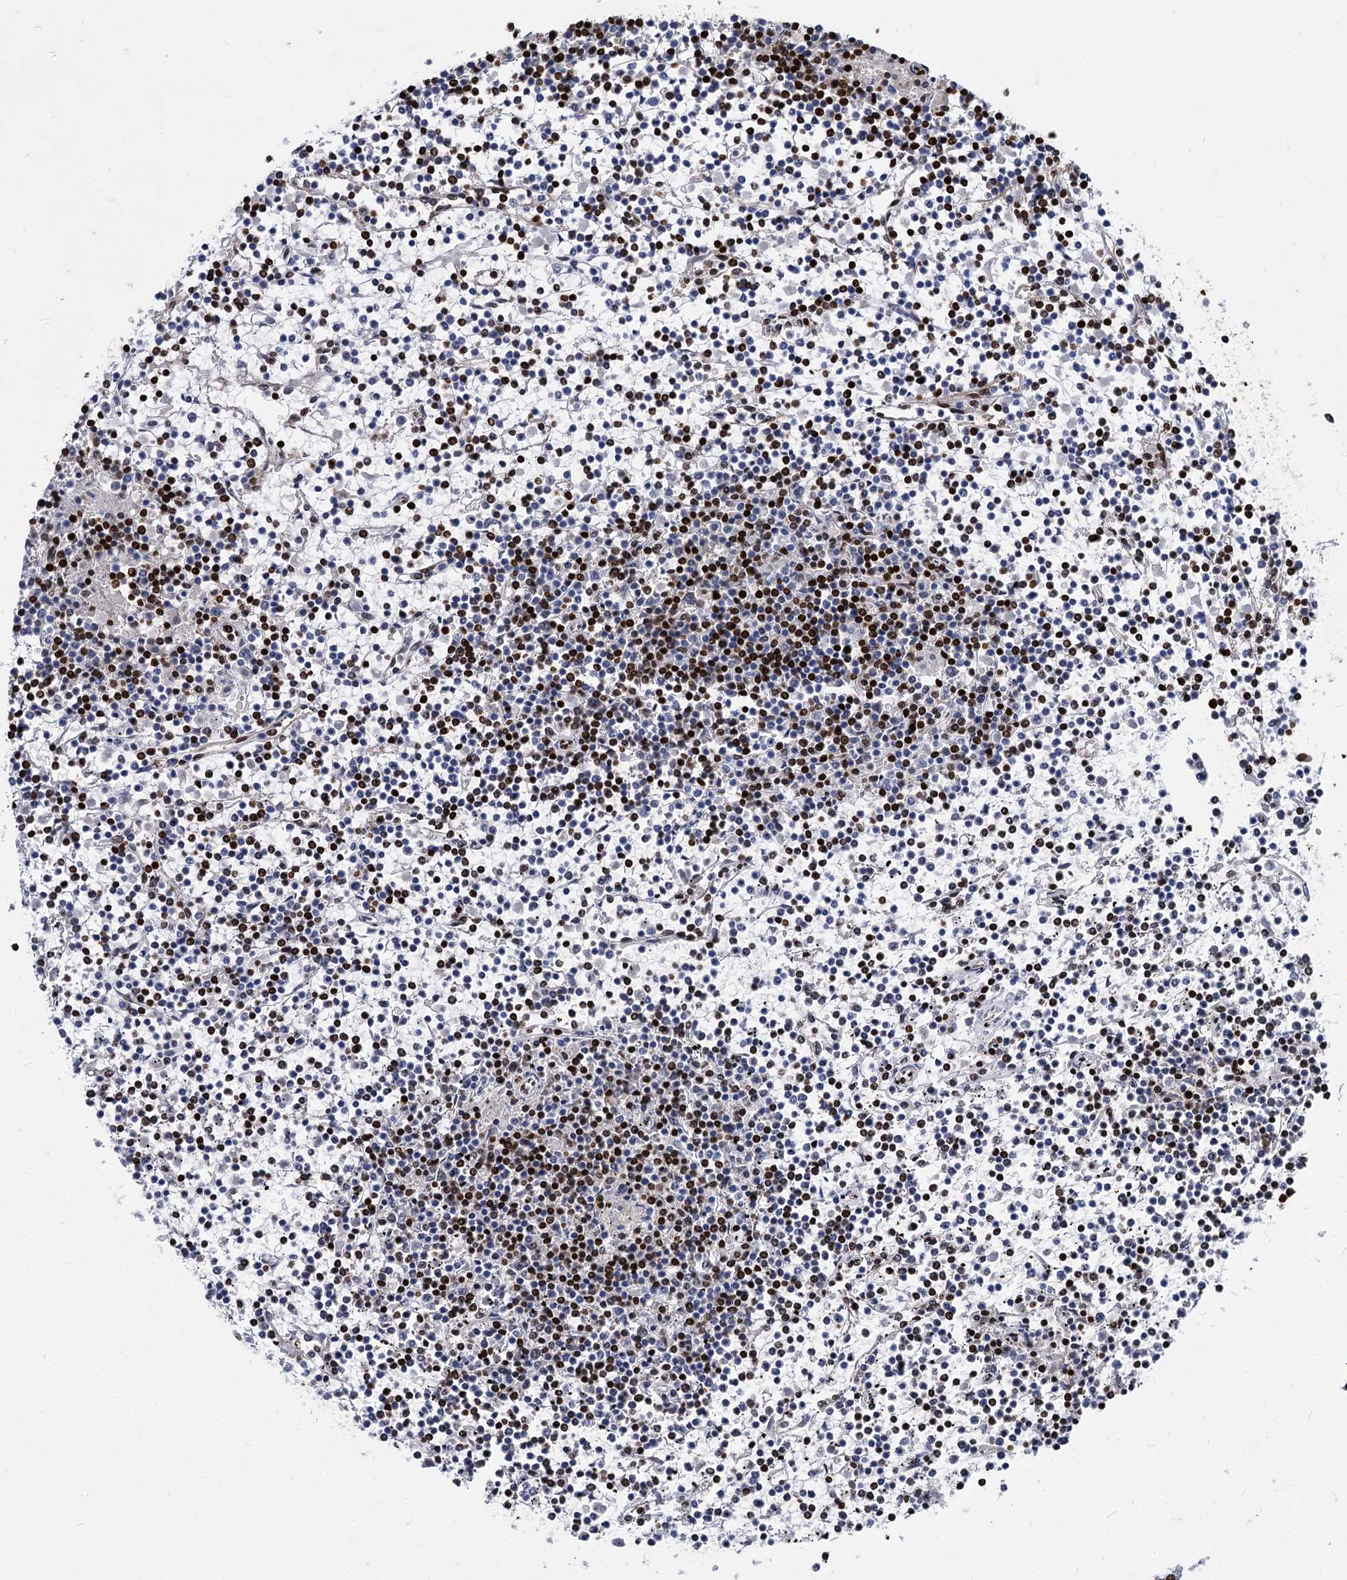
{"staining": {"intensity": "negative", "quantity": "none", "location": "none"}, "tissue": "lymphoma", "cell_type": "Tumor cells", "image_type": "cancer", "snomed": [{"axis": "morphology", "description": "Malignant lymphoma, non-Hodgkin's type, Low grade"}, {"axis": "topography", "description": "Spleen"}], "caption": "Lymphoma was stained to show a protein in brown. There is no significant expression in tumor cells.", "gene": "MECP2", "patient": {"sex": "female", "age": 19}}